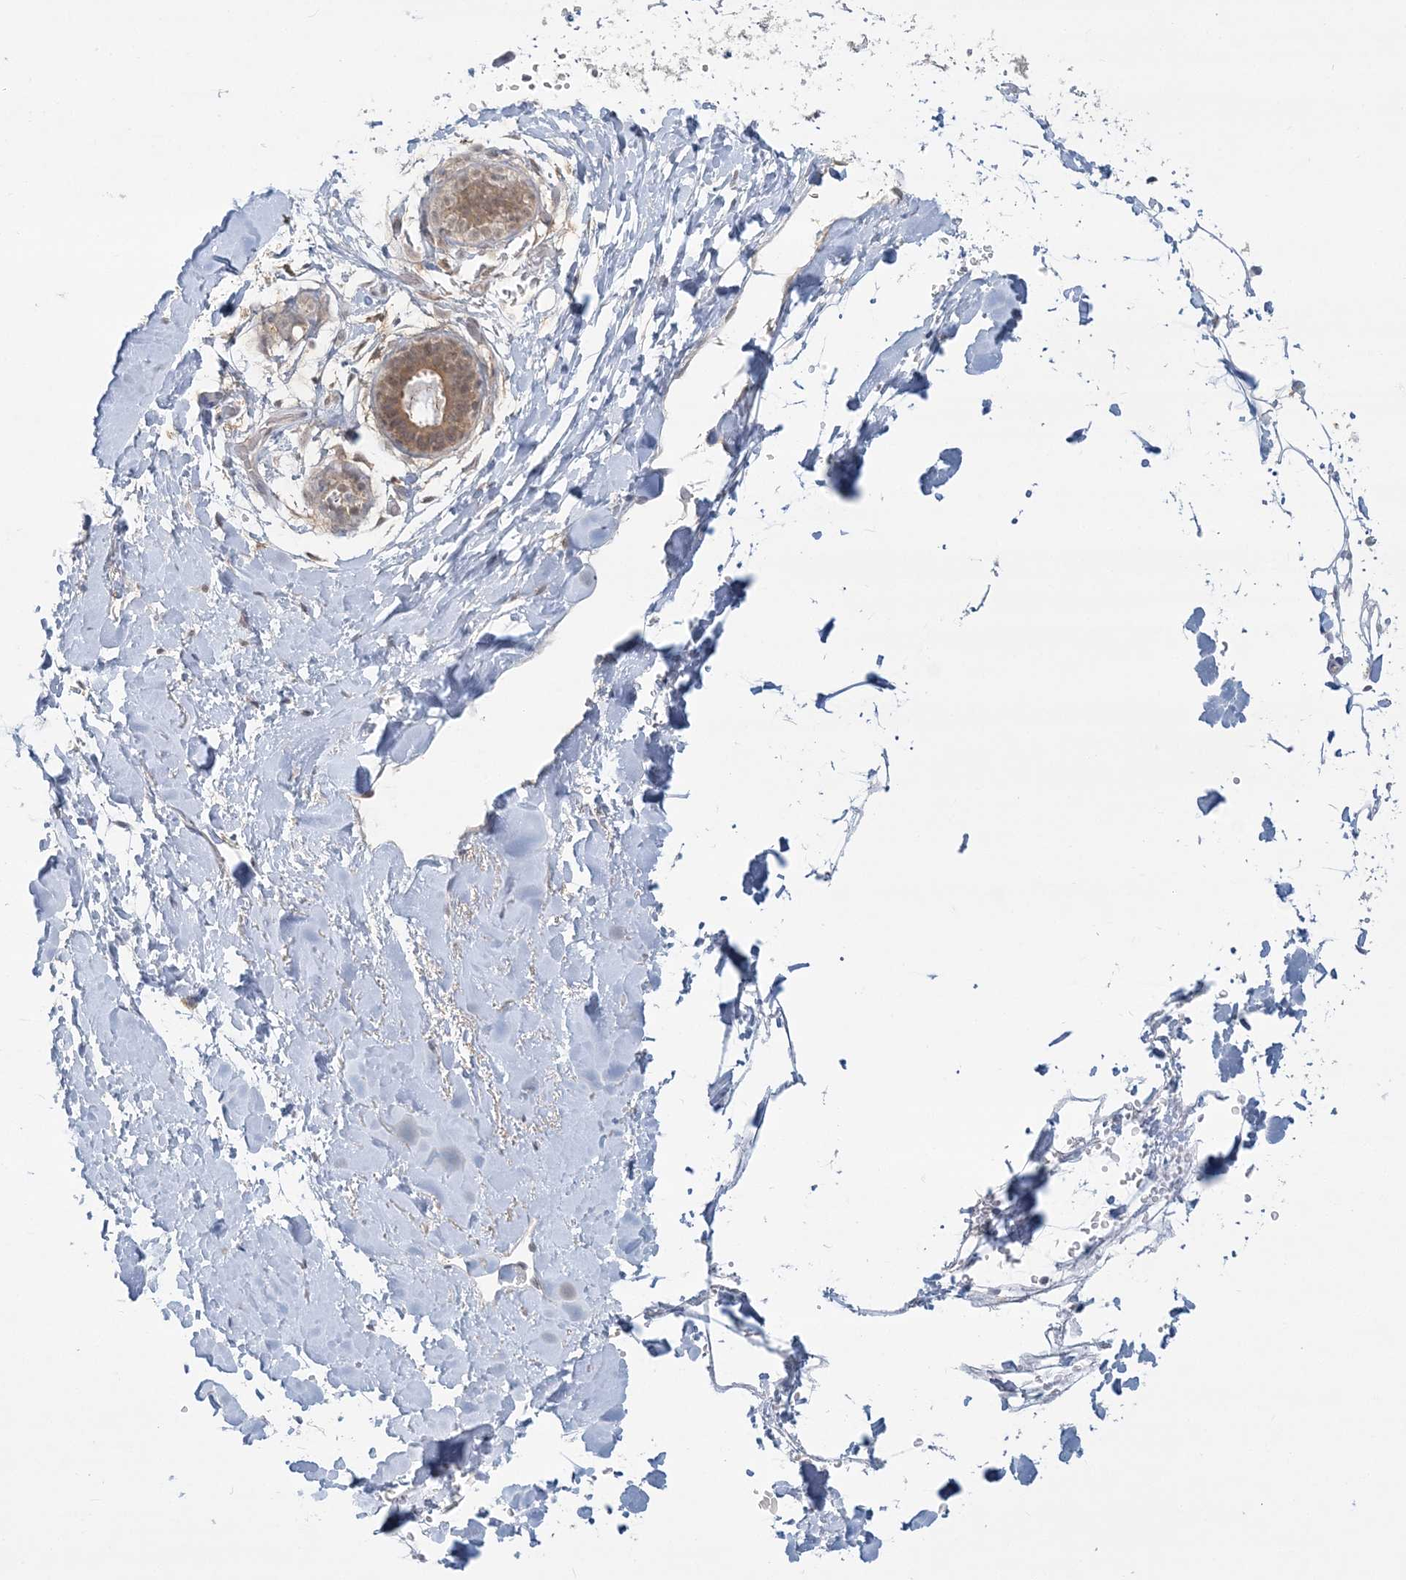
{"staining": {"intensity": "negative", "quantity": "none", "location": "none"}, "tissue": "adipose tissue", "cell_type": "Adipocytes", "image_type": "normal", "snomed": [{"axis": "morphology", "description": "Normal tissue, NOS"}, {"axis": "topography", "description": "Breast"}], "caption": "Protein analysis of unremarkable adipose tissue shows no significant staining in adipocytes. (Brightfield microscopy of DAB immunohistochemistry at high magnification).", "gene": "ANKS1A", "patient": {"sex": "female", "age": 26}}